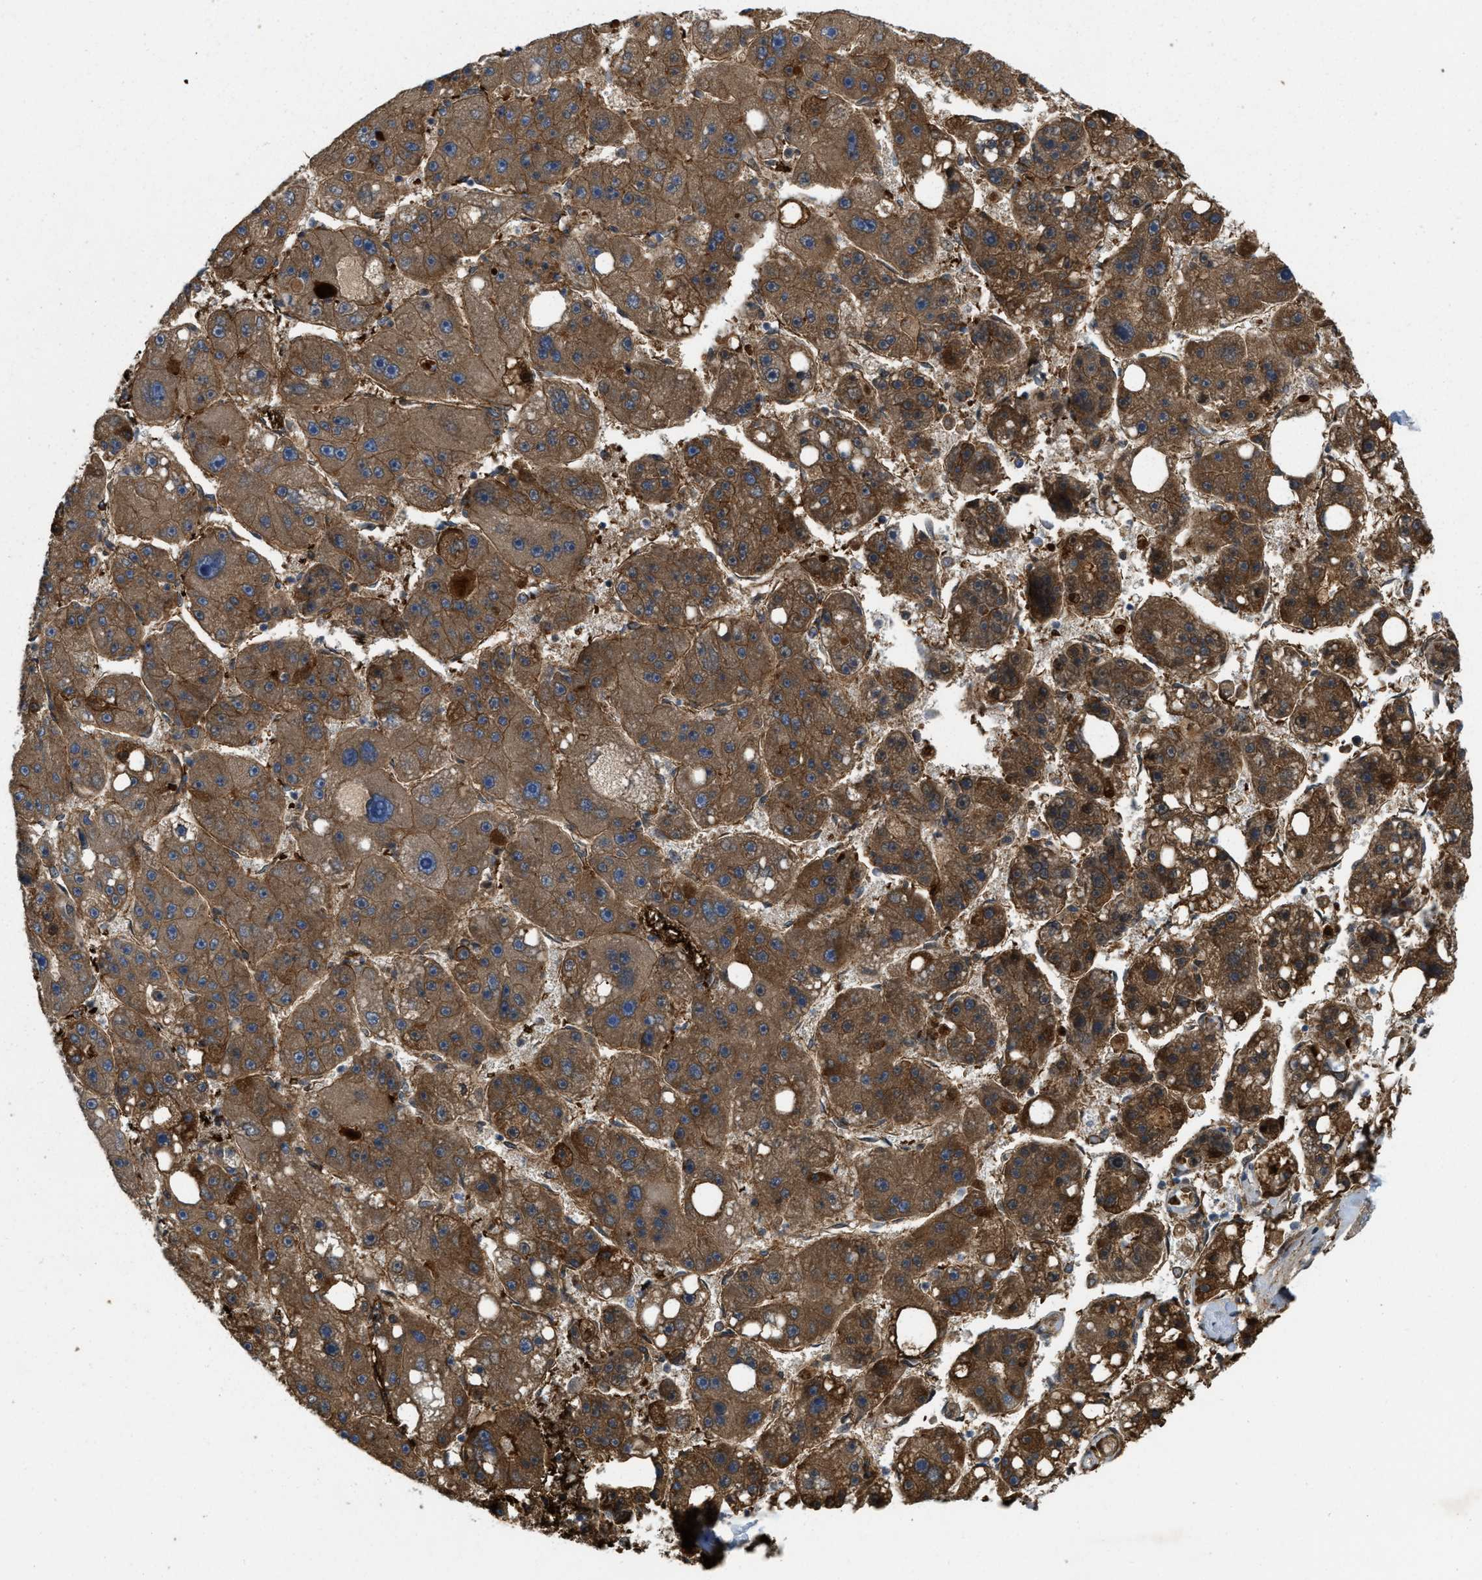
{"staining": {"intensity": "moderate", "quantity": ">75%", "location": "cytoplasmic/membranous"}, "tissue": "liver cancer", "cell_type": "Tumor cells", "image_type": "cancer", "snomed": [{"axis": "morphology", "description": "Carcinoma, Hepatocellular, NOS"}, {"axis": "topography", "description": "Liver"}], "caption": "This is a histology image of immunohistochemistry staining of liver hepatocellular carcinoma, which shows moderate expression in the cytoplasmic/membranous of tumor cells.", "gene": "ERC1", "patient": {"sex": "female", "age": 61}}